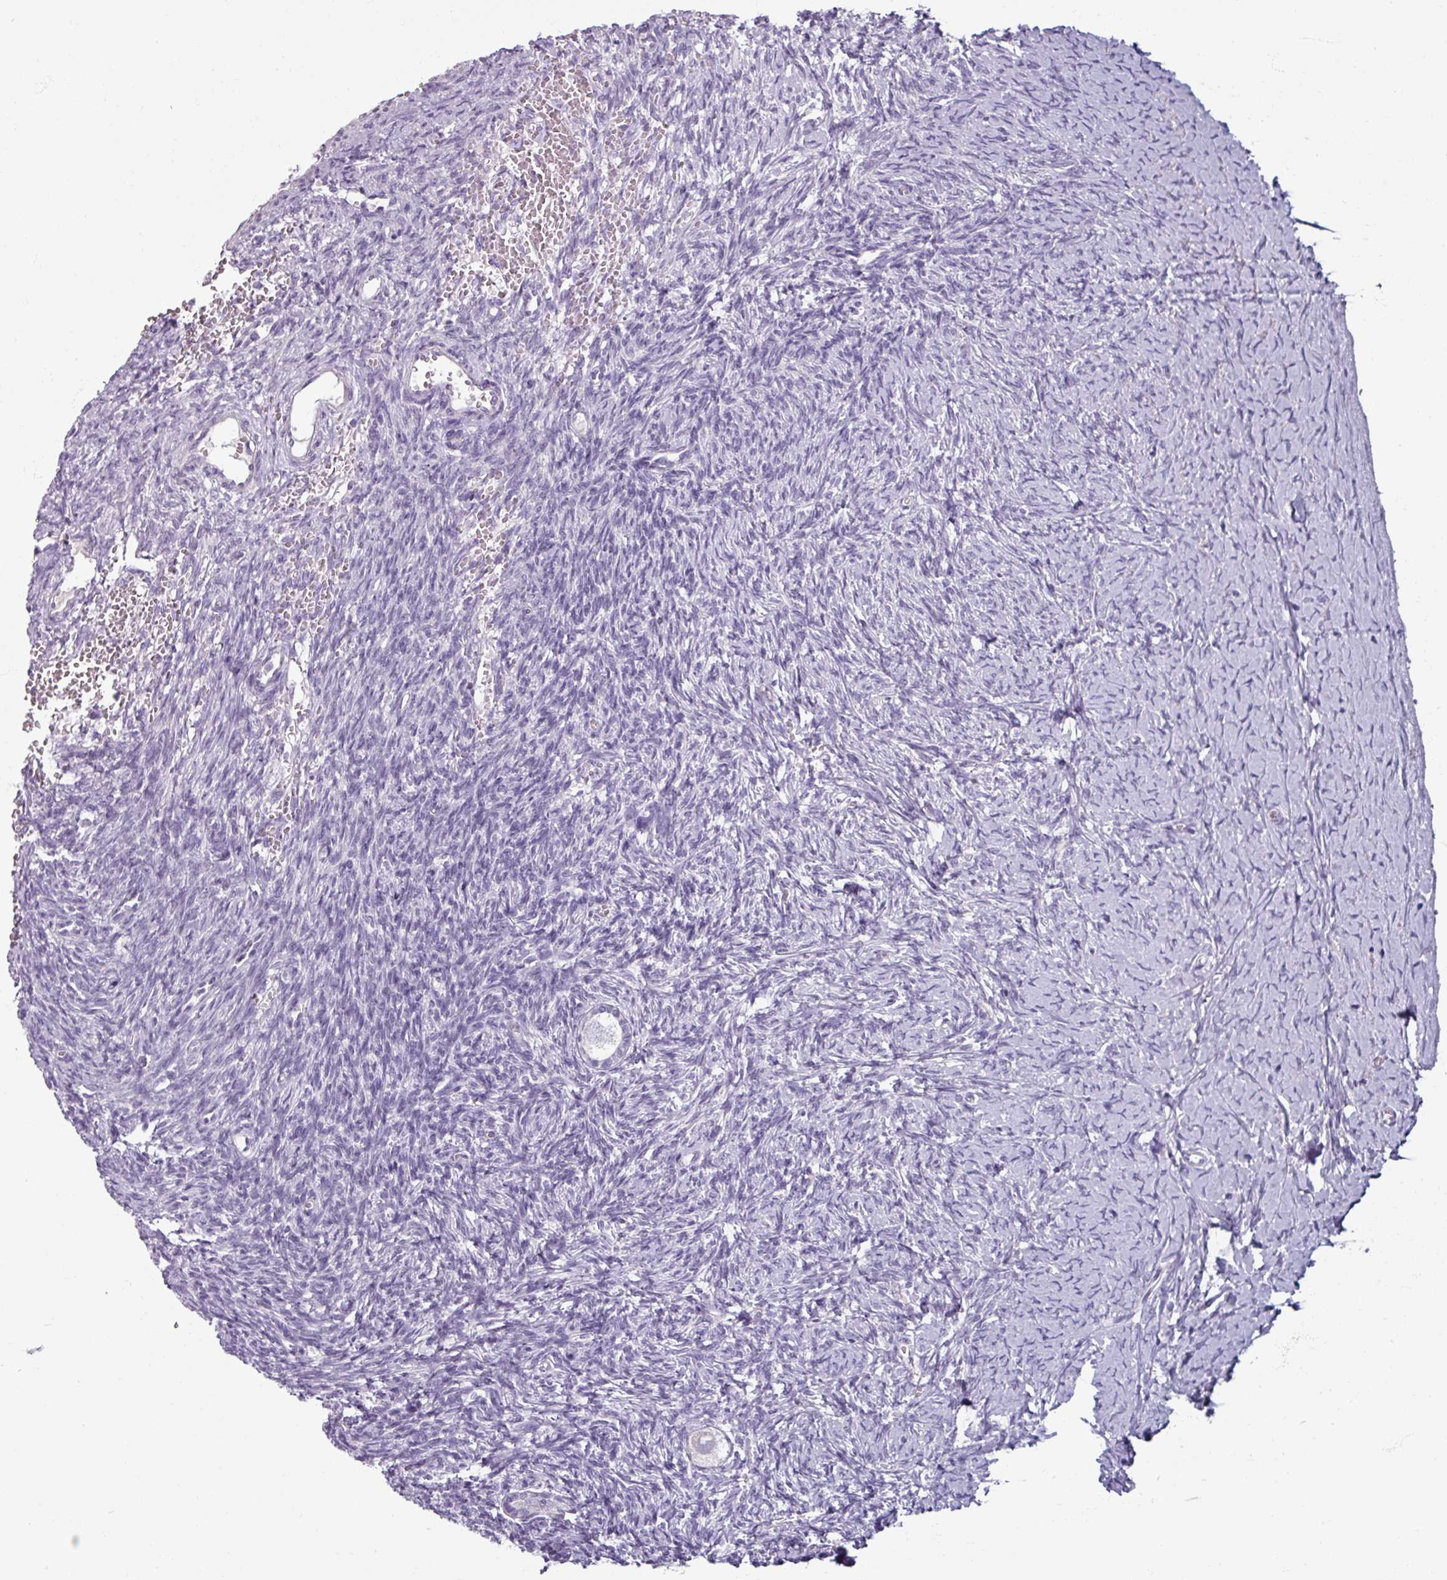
{"staining": {"intensity": "negative", "quantity": "none", "location": "none"}, "tissue": "ovary", "cell_type": "Follicle cells", "image_type": "normal", "snomed": [{"axis": "morphology", "description": "Normal tissue, NOS"}, {"axis": "topography", "description": "Ovary"}], "caption": "IHC histopathology image of unremarkable ovary: human ovary stained with DAB exhibits no significant protein positivity in follicle cells.", "gene": "SMIM11", "patient": {"sex": "female", "age": 39}}